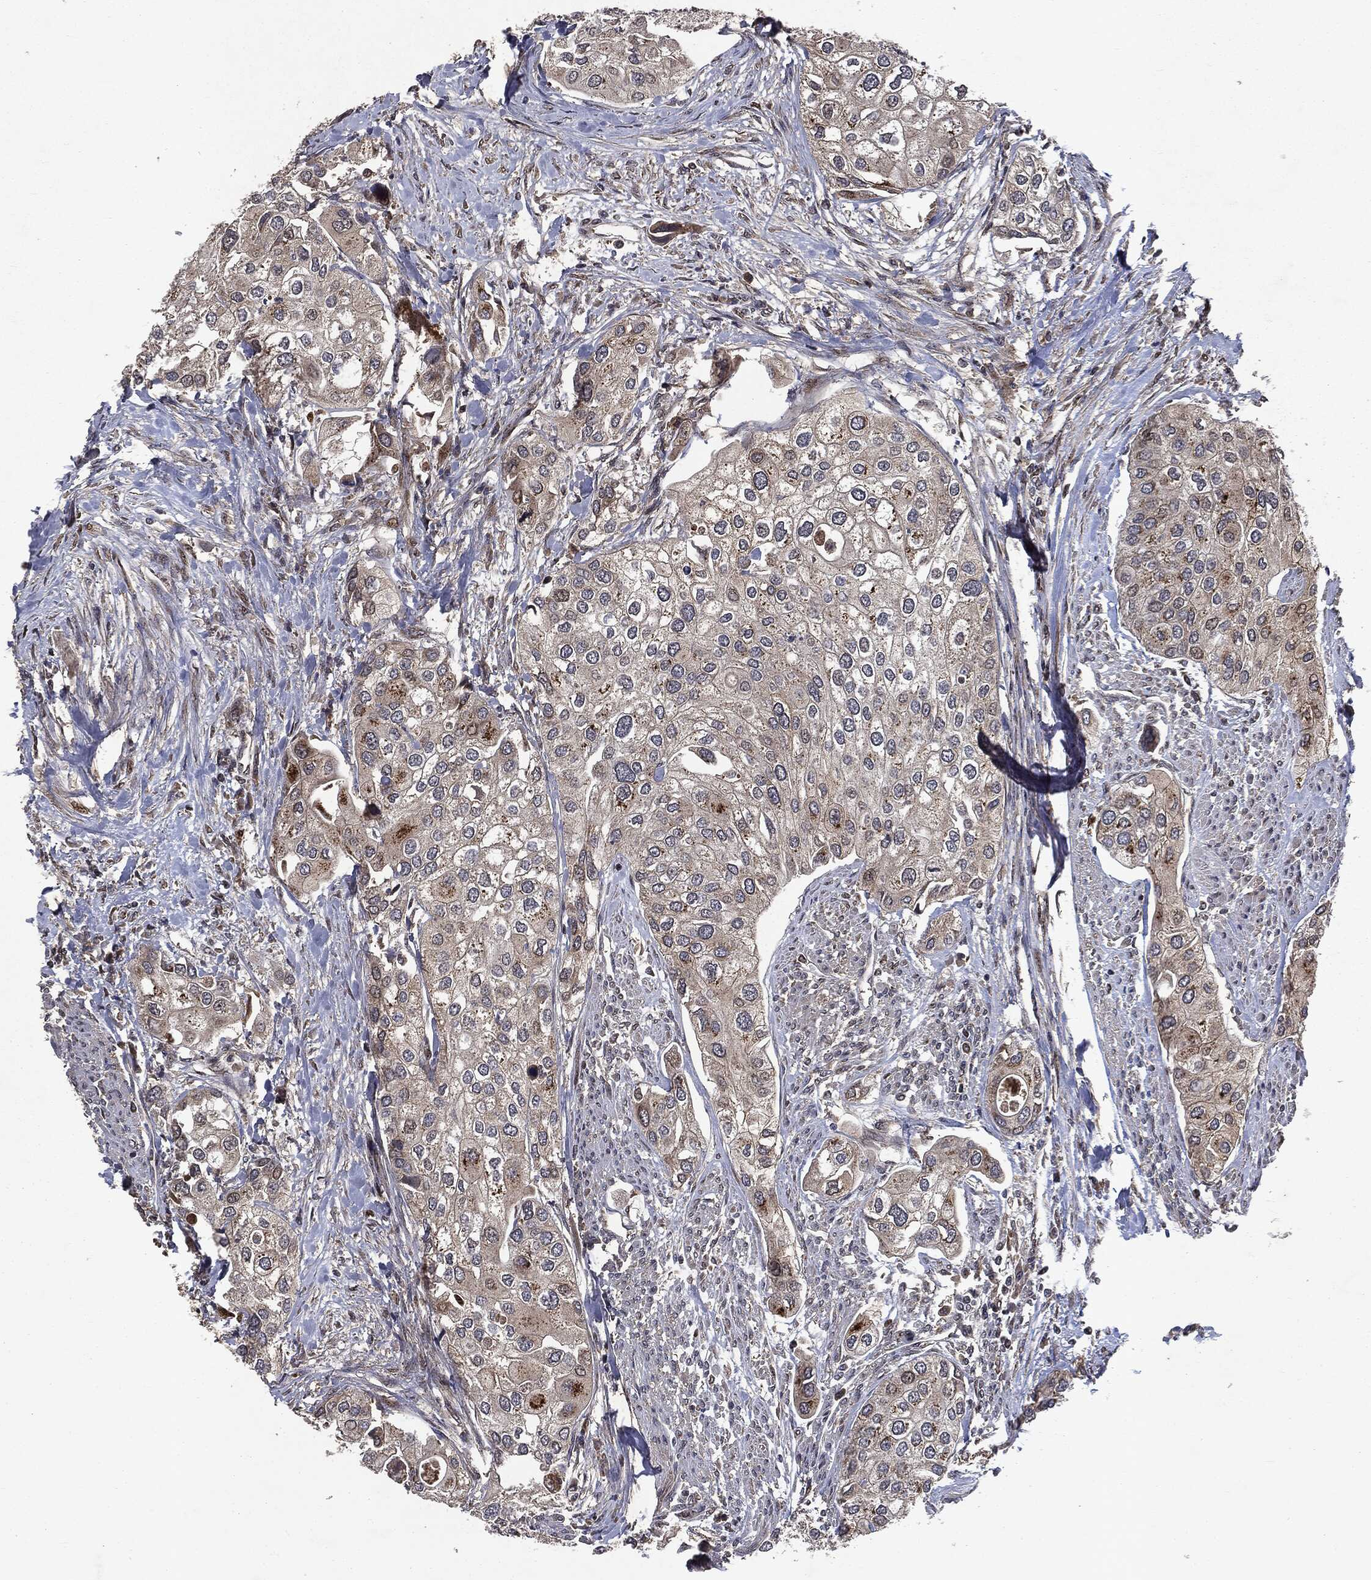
{"staining": {"intensity": "strong", "quantity": "<25%", "location": "cytoplasmic/membranous"}, "tissue": "urothelial cancer", "cell_type": "Tumor cells", "image_type": "cancer", "snomed": [{"axis": "morphology", "description": "Urothelial carcinoma, High grade"}, {"axis": "topography", "description": "Urinary bladder"}], "caption": "Urothelial cancer stained with a brown dye demonstrates strong cytoplasmic/membranous positive positivity in about <25% of tumor cells.", "gene": "PLPPR2", "patient": {"sex": "male", "age": 64}}